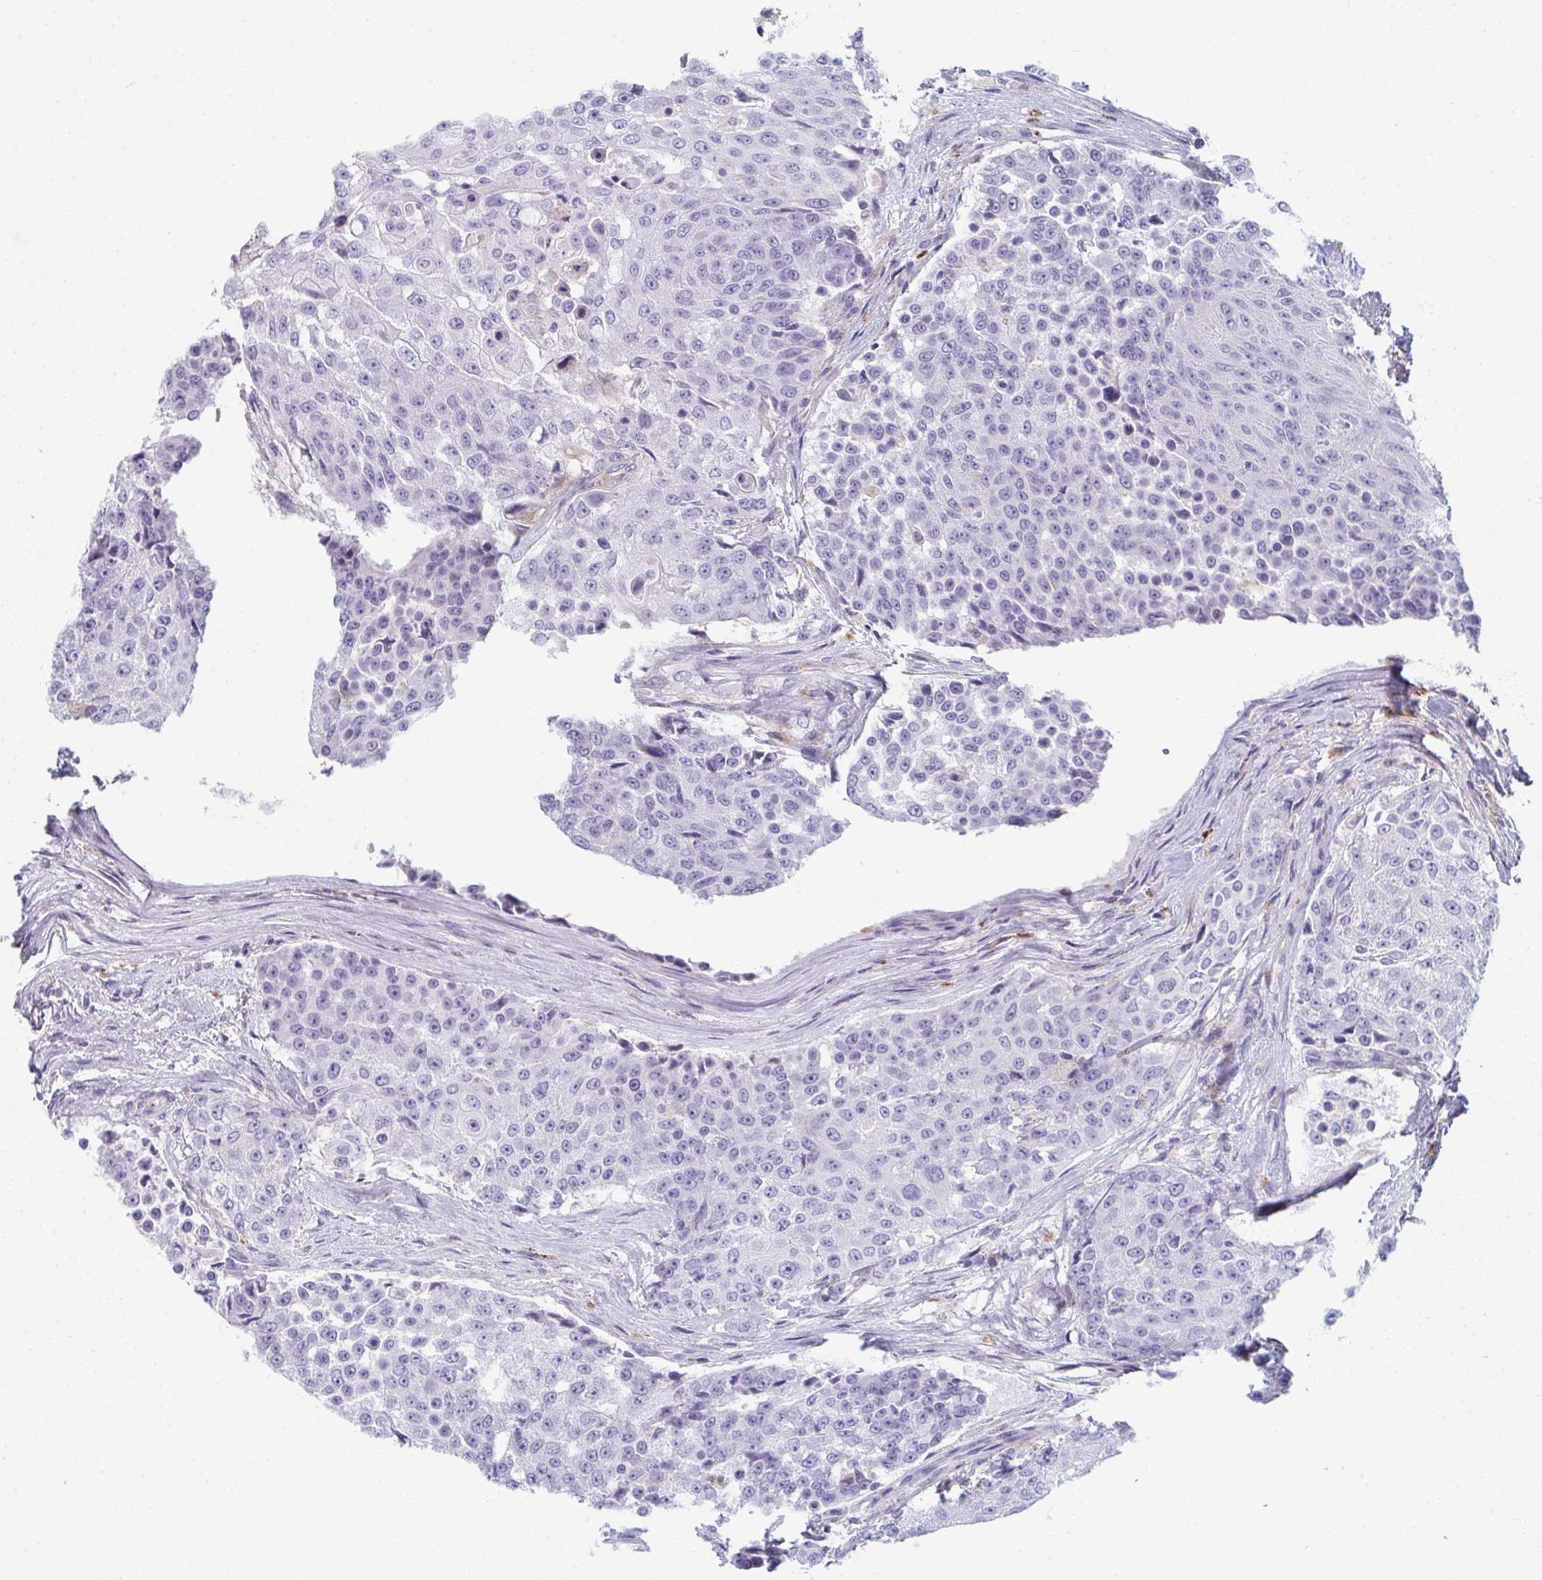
{"staining": {"intensity": "negative", "quantity": "none", "location": "none"}, "tissue": "urothelial cancer", "cell_type": "Tumor cells", "image_type": "cancer", "snomed": [{"axis": "morphology", "description": "Urothelial carcinoma, High grade"}, {"axis": "topography", "description": "Urinary bladder"}], "caption": "High power microscopy micrograph of an immunohistochemistry (IHC) histopathology image of urothelial cancer, revealing no significant positivity in tumor cells.", "gene": "EIF1AD", "patient": {"sex": "female", "age": 63}}